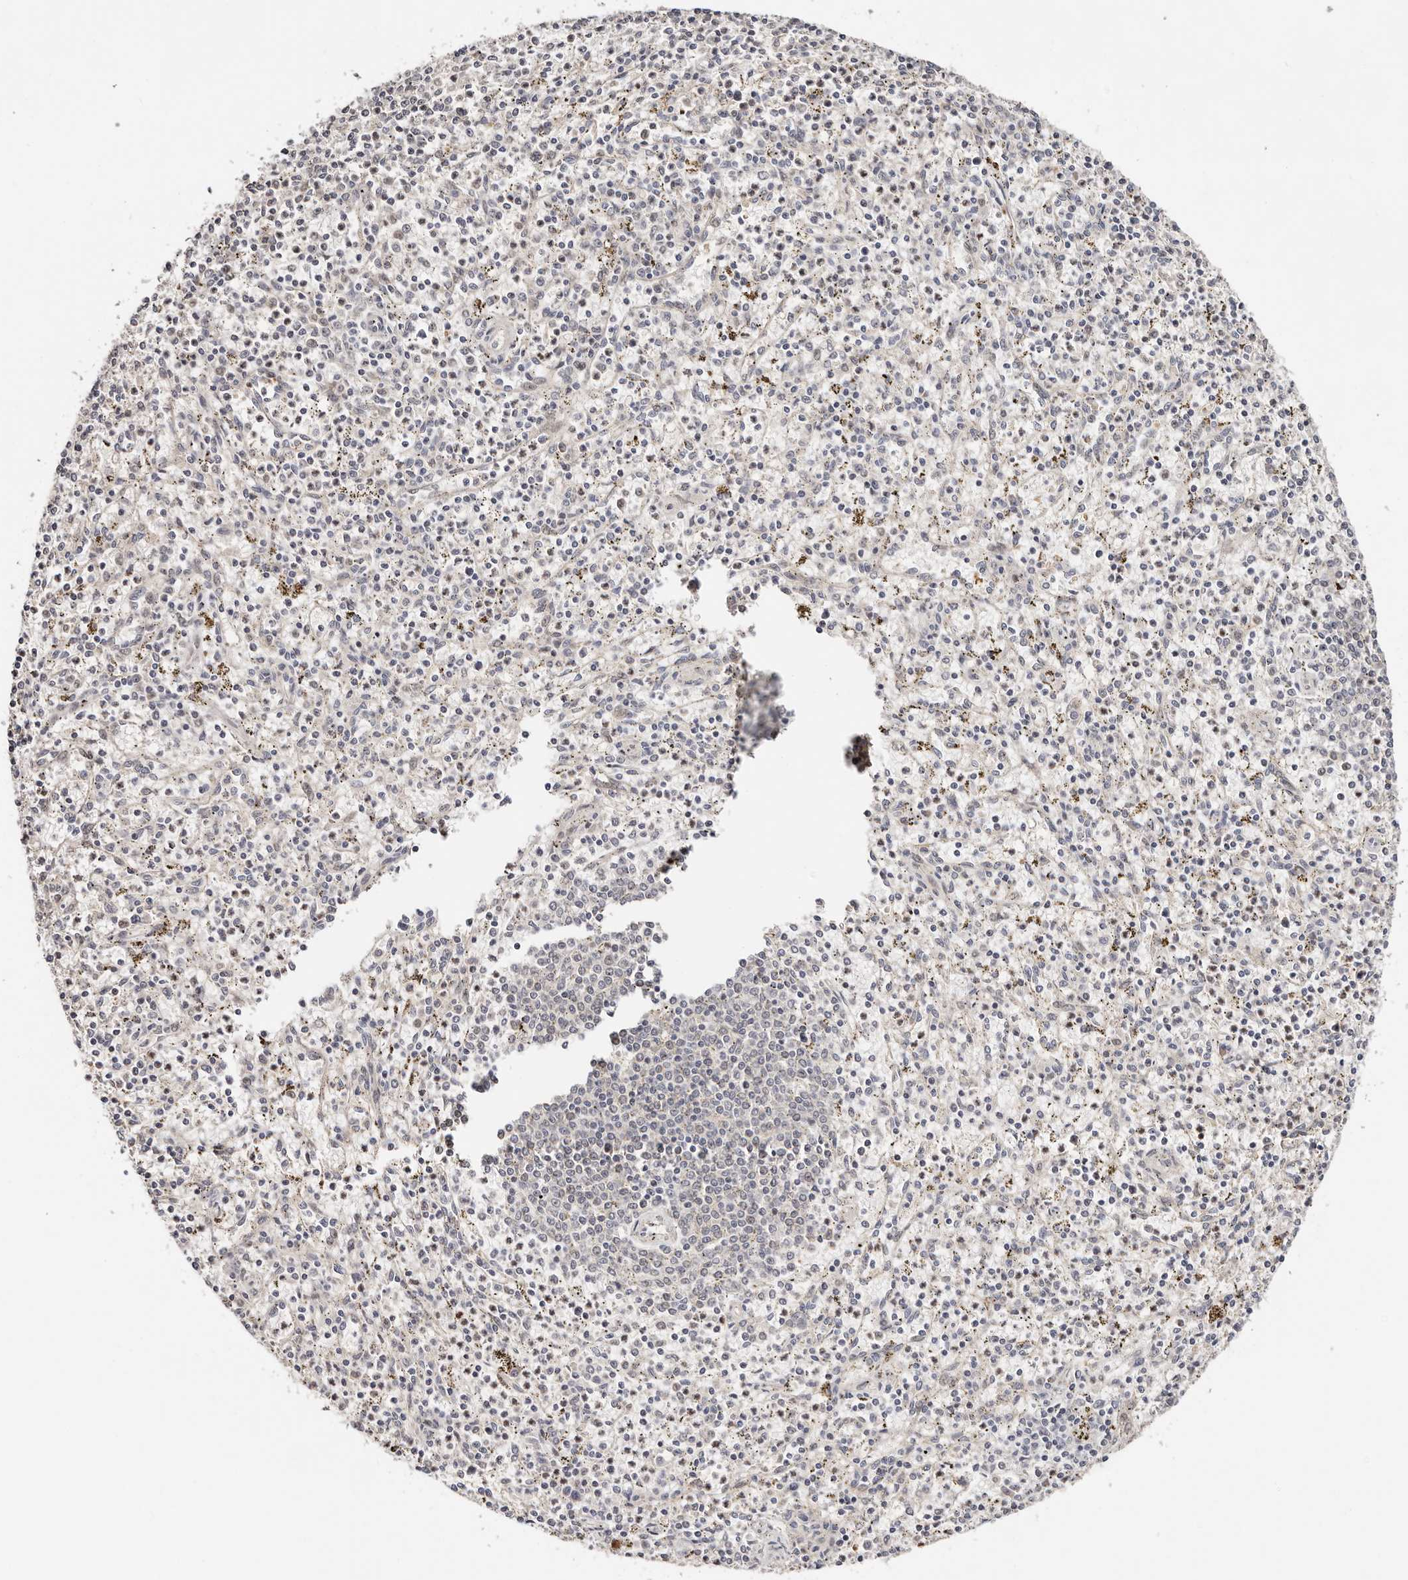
{"staining": {"intensity": "weak", "quantity": "25%-75%", "location": "cytoplasmic/membranous"}, "tissue": "spleen", "cell_type": "Cells in red pulp", "image_type": "normal", "snomed": [{"axis": "morphology", "description": "Normal tissue, NOS"}, {"axis": "topography", "description": "Spleen"}], "caption": "This micrograph shows IHC staining of normal human spleen, with low weak cytoplasmic/membranous expression in approximately 25%-75% of cells in red pulp.", "gene": "ODF2L", "patient": {"sex": "male", "age": 72}}